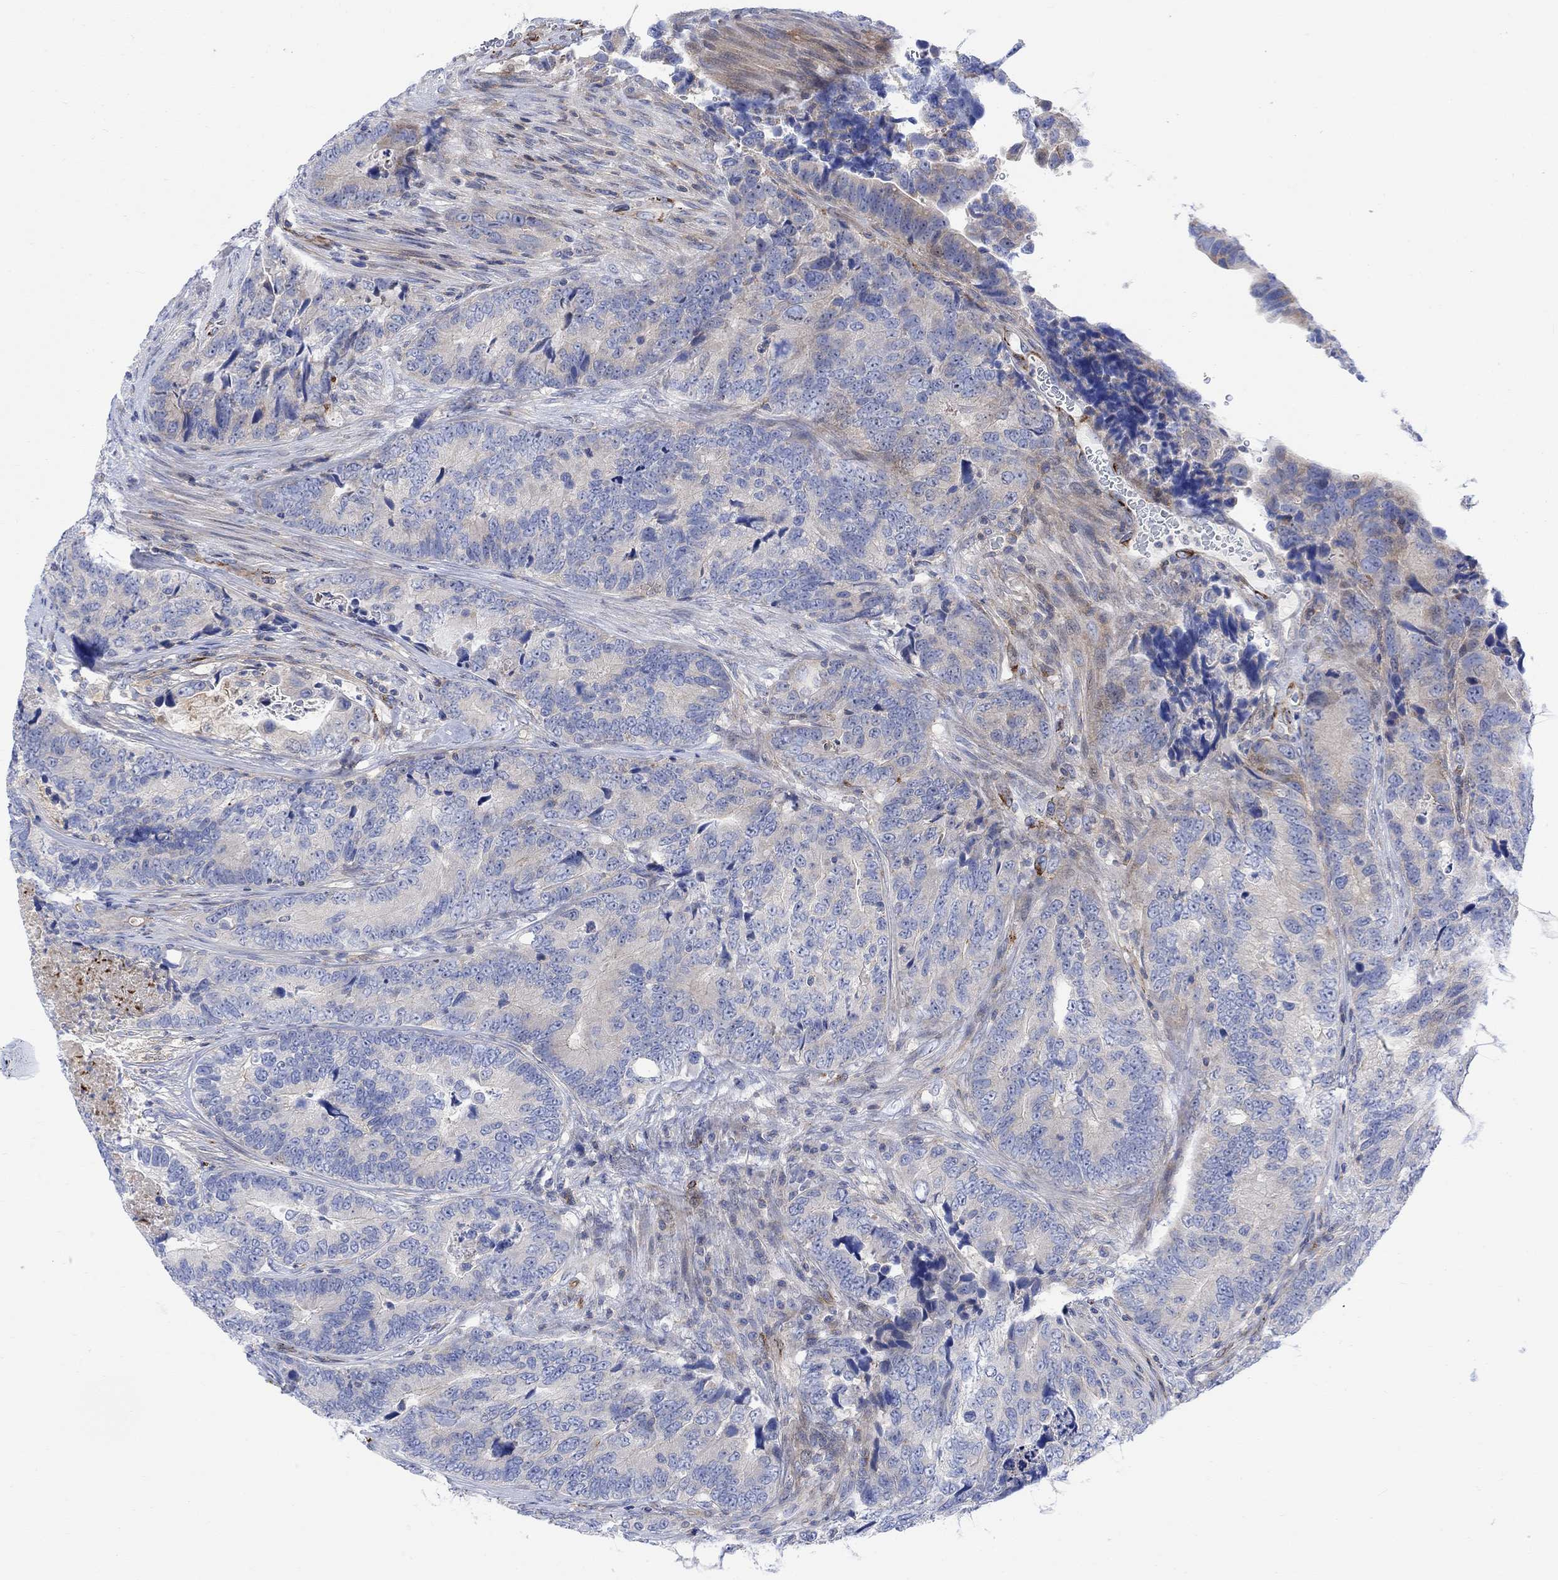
{"staining": {"intensity": "negative", "quantity": "none", "location": "none"}, "tissue": "colorectal cancer", "cell_type": "Tumor cells", "image_type": "cancer", "snomed": [{"axis": "morphology", "description": "Adenocarcinoma, NOS"}, {"axis": "topography", "description": "Colon"}], "caption": "High power microscopy histopathology image of an immunohistochemistry (IHC) photomicrograph of colorectal cancer, revealing no significant staining in tumor cells. Brightfield microscopy of IHC stained with DAB (brown) and hematoxylin (blue), captured at high magnification.", "gene": "ARSK", "patient": {"sex": "female", "age": 72}}